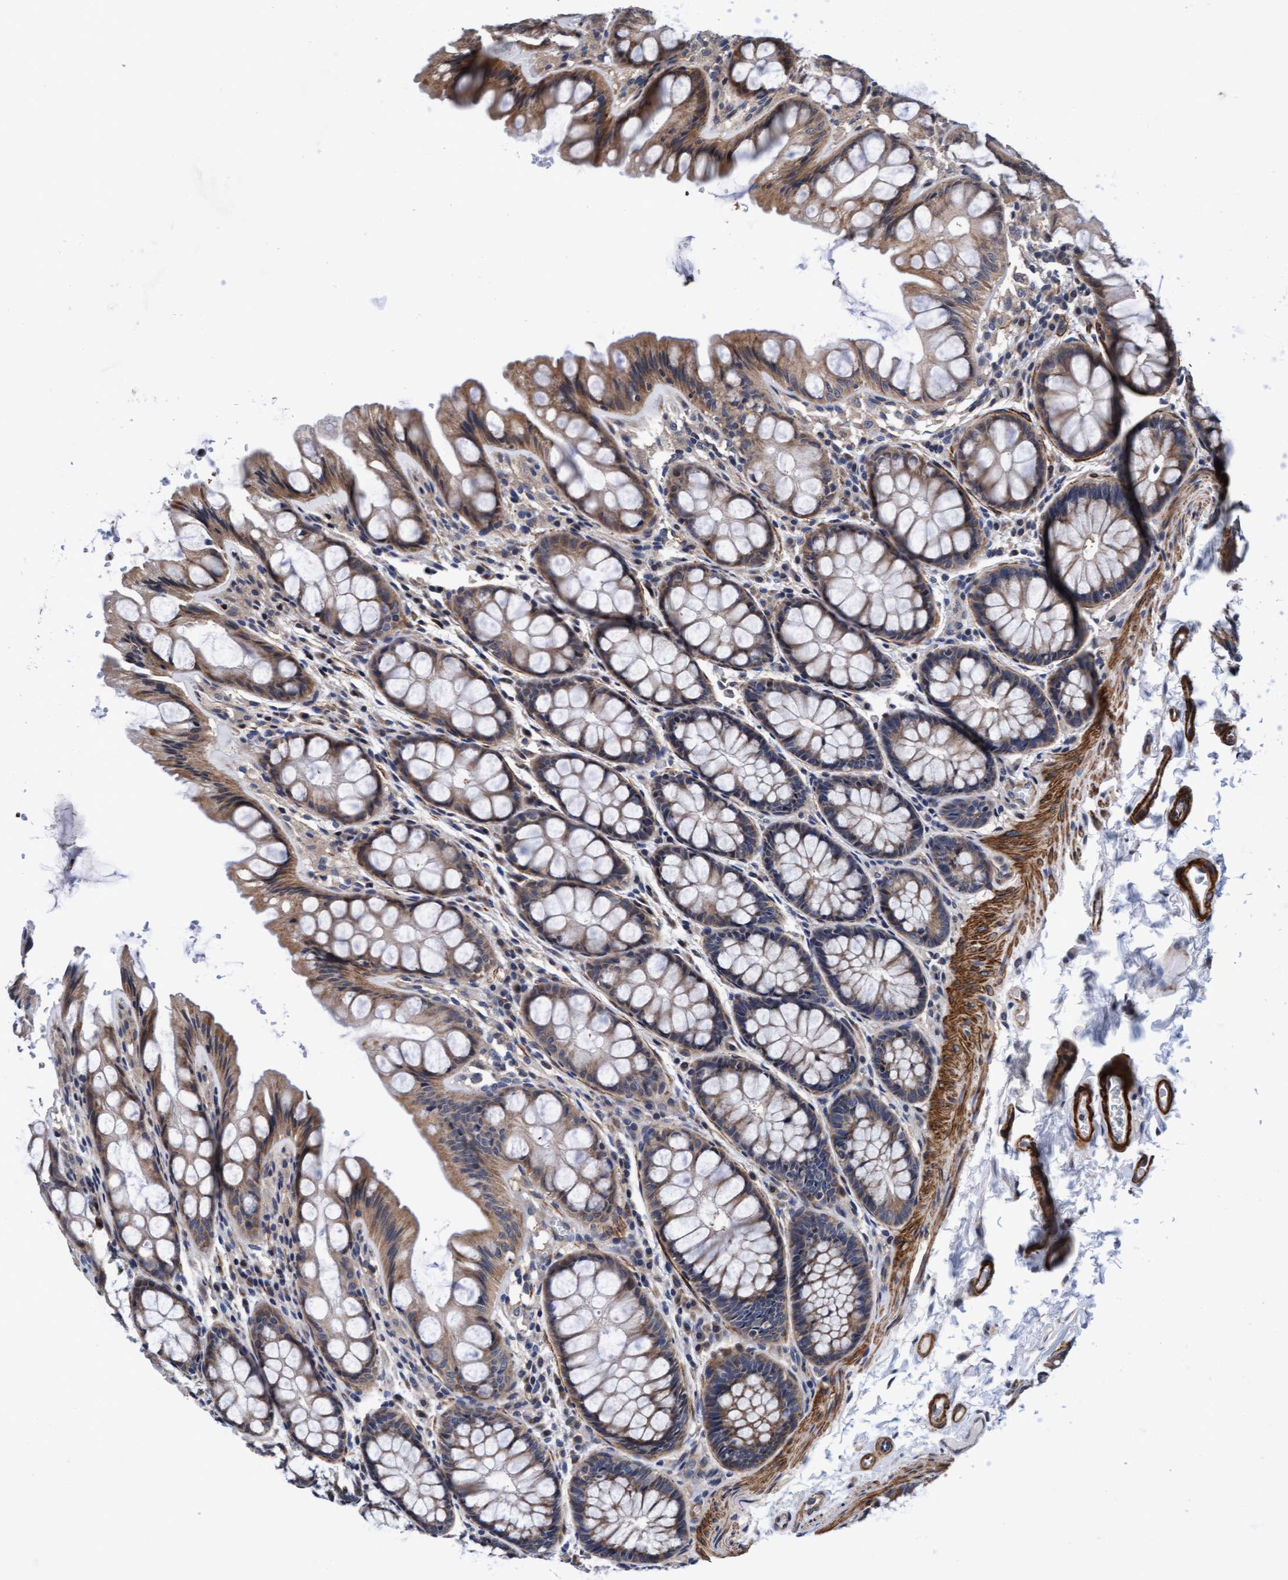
{"staining": {"intensity": "moderate", "quantity": ">75%", "location": "cytoplasmic/membranous"}, "tissue": "colon", "cell_type": "Endothelial cells", "image_type": "normal", "snomed": [{"axis": "morphology", "description": "Normal tissue, NOS"}, {"axis": "topography", "description": "Colon"}], "caption": "This micrograph displays normal colon stained with IHC to label a protein in brown. The cytoplasmic/membranous of endothelial cells show moderate positivity for the protein. Nuclei are counter-stained blue.", "gene": "EFCAB13", "patient": {"sex": "male", "age": 47}}